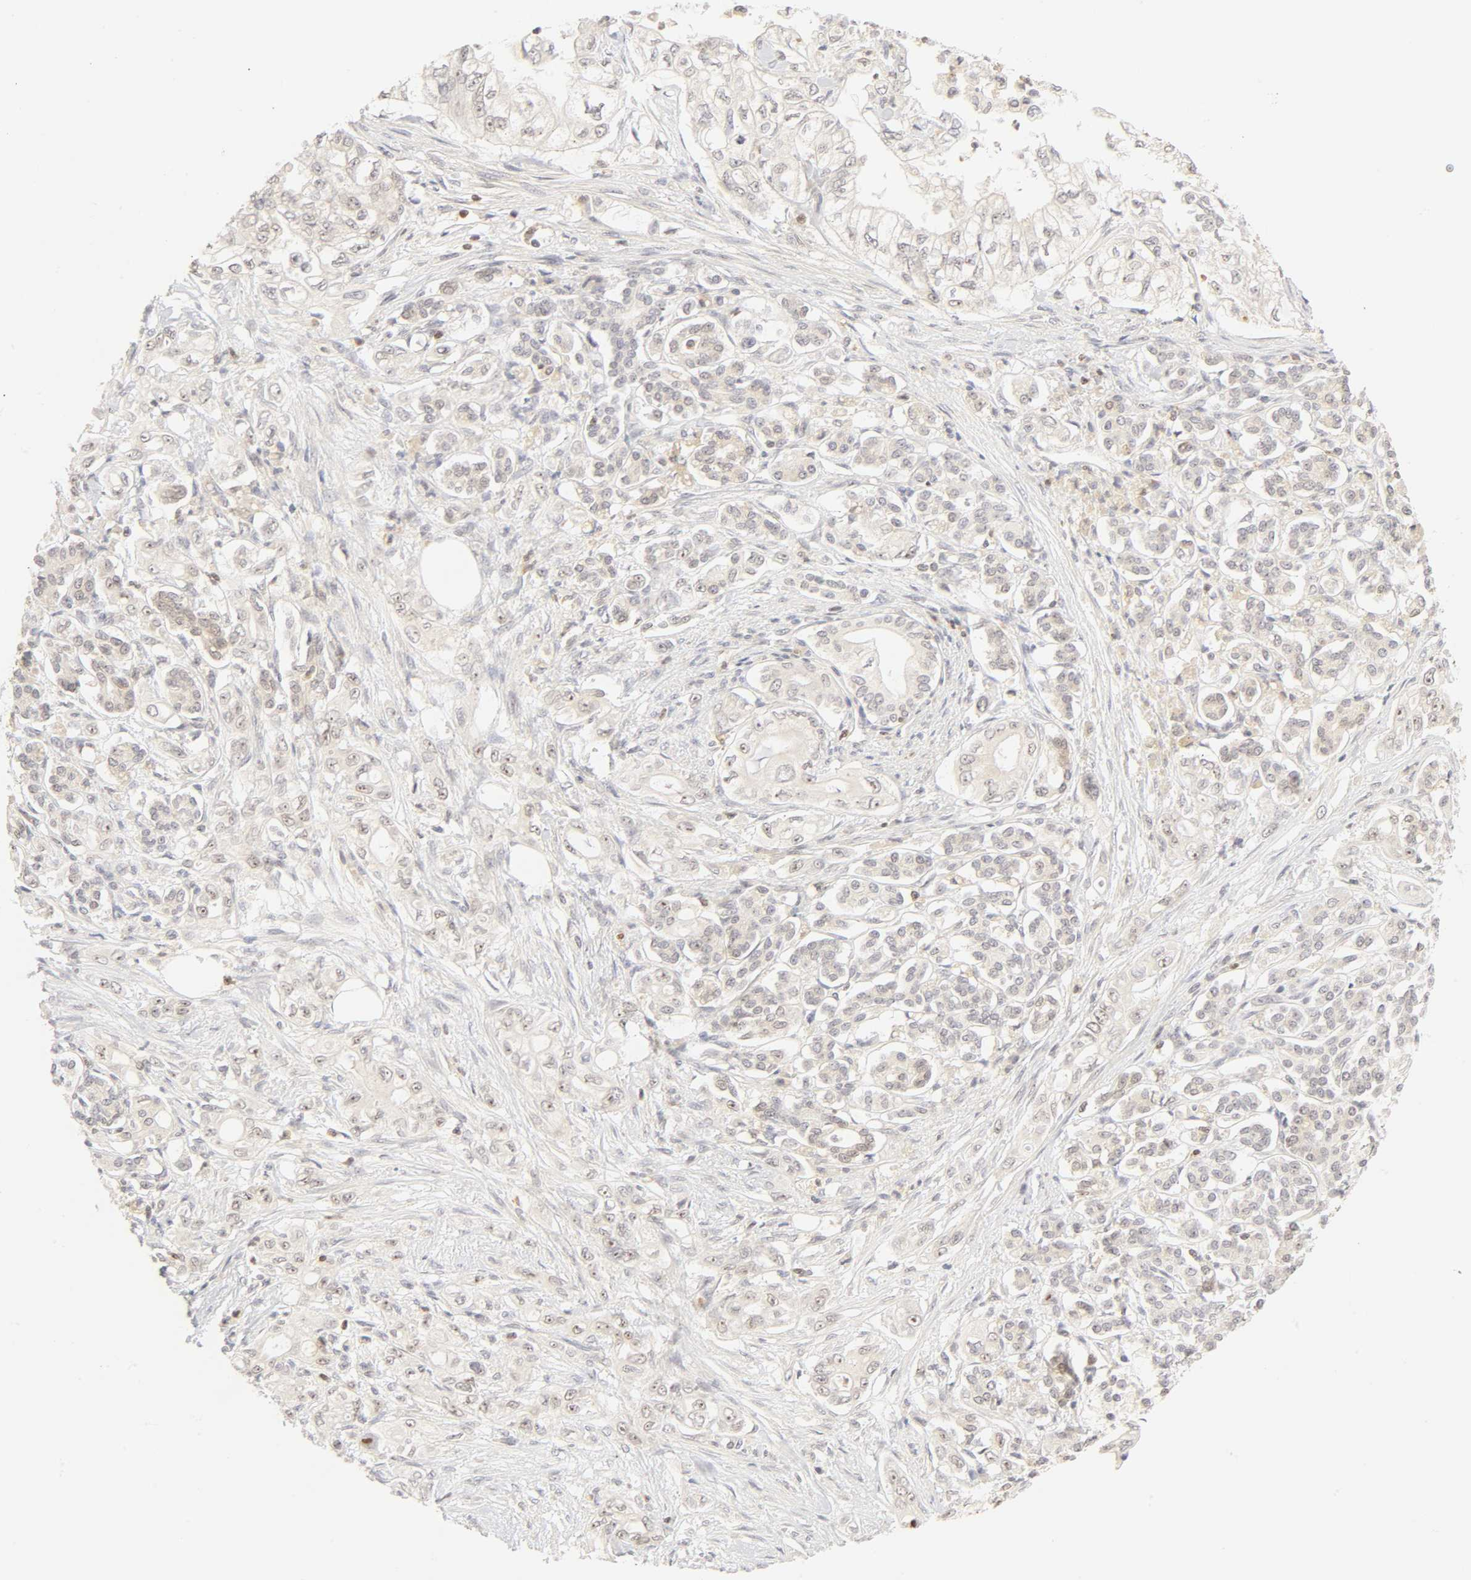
{"staining": {"intensity": "weak", "quantity": "<25%", "location": "cytoplasmic/membranous,nuclear"}, "tissue": "pancreatic cancer", "cell_type": "Tumor cells", "image_type": "cancer", "snomed": [{"axis": "morphology", "description": "Normal tissue, NOS"}, {"axis": "topography", "description": "Pancreas"}], "caption": "This is a histopathology image of immunohistochemistry staining of pancreatic cancer, which shows no staining in tumor cells.", "gene": "KIF2A", "patient": {"sex": "male", "age": 42}}